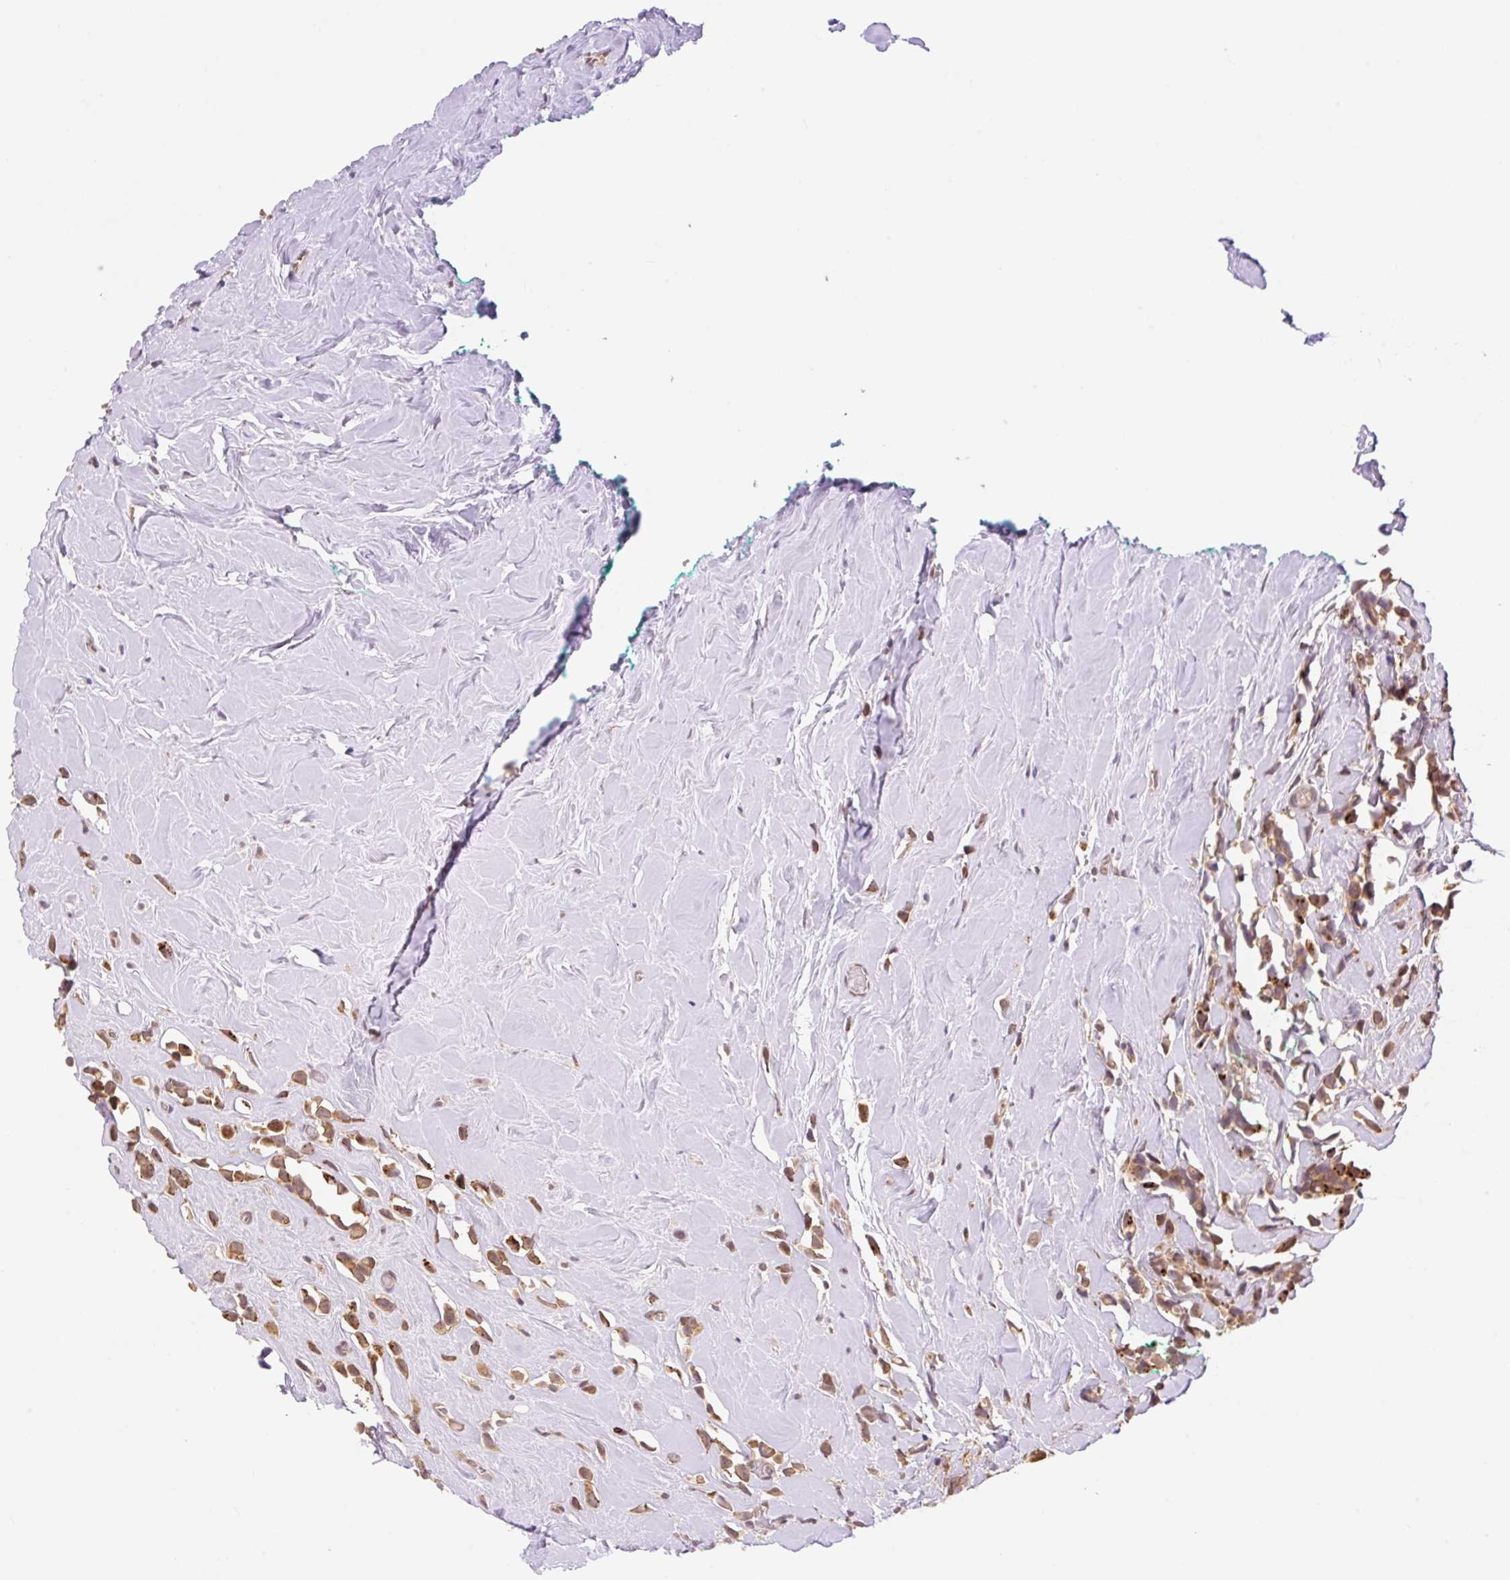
{"staining": {"intensity": "moderate", "quantity": ">75%", "location": "cytoplasmic/membranous,nuclear"}, "tissue": "breast cancer", "cell_type": "Tumor cells", "image_type": "cancer", "snomed": [{"axis": "morphology", "description": "Duct carcinoma"}, {"axis": "topography", "description": "Breast"}], "caption": "Immunohistochemical staining of breast cancer reveals medium levels of moderate cytoplasmic/membranous and nuclear expression in about >75% of tumor cells. The staining was performed using DAB (3,3'-diaminobenzidine), with brown indicating positive protein expression. Nuclei are stained blue with hematoxylin.", "gene": "VPS25", "patient": {"sex": "female", "age": 80}}